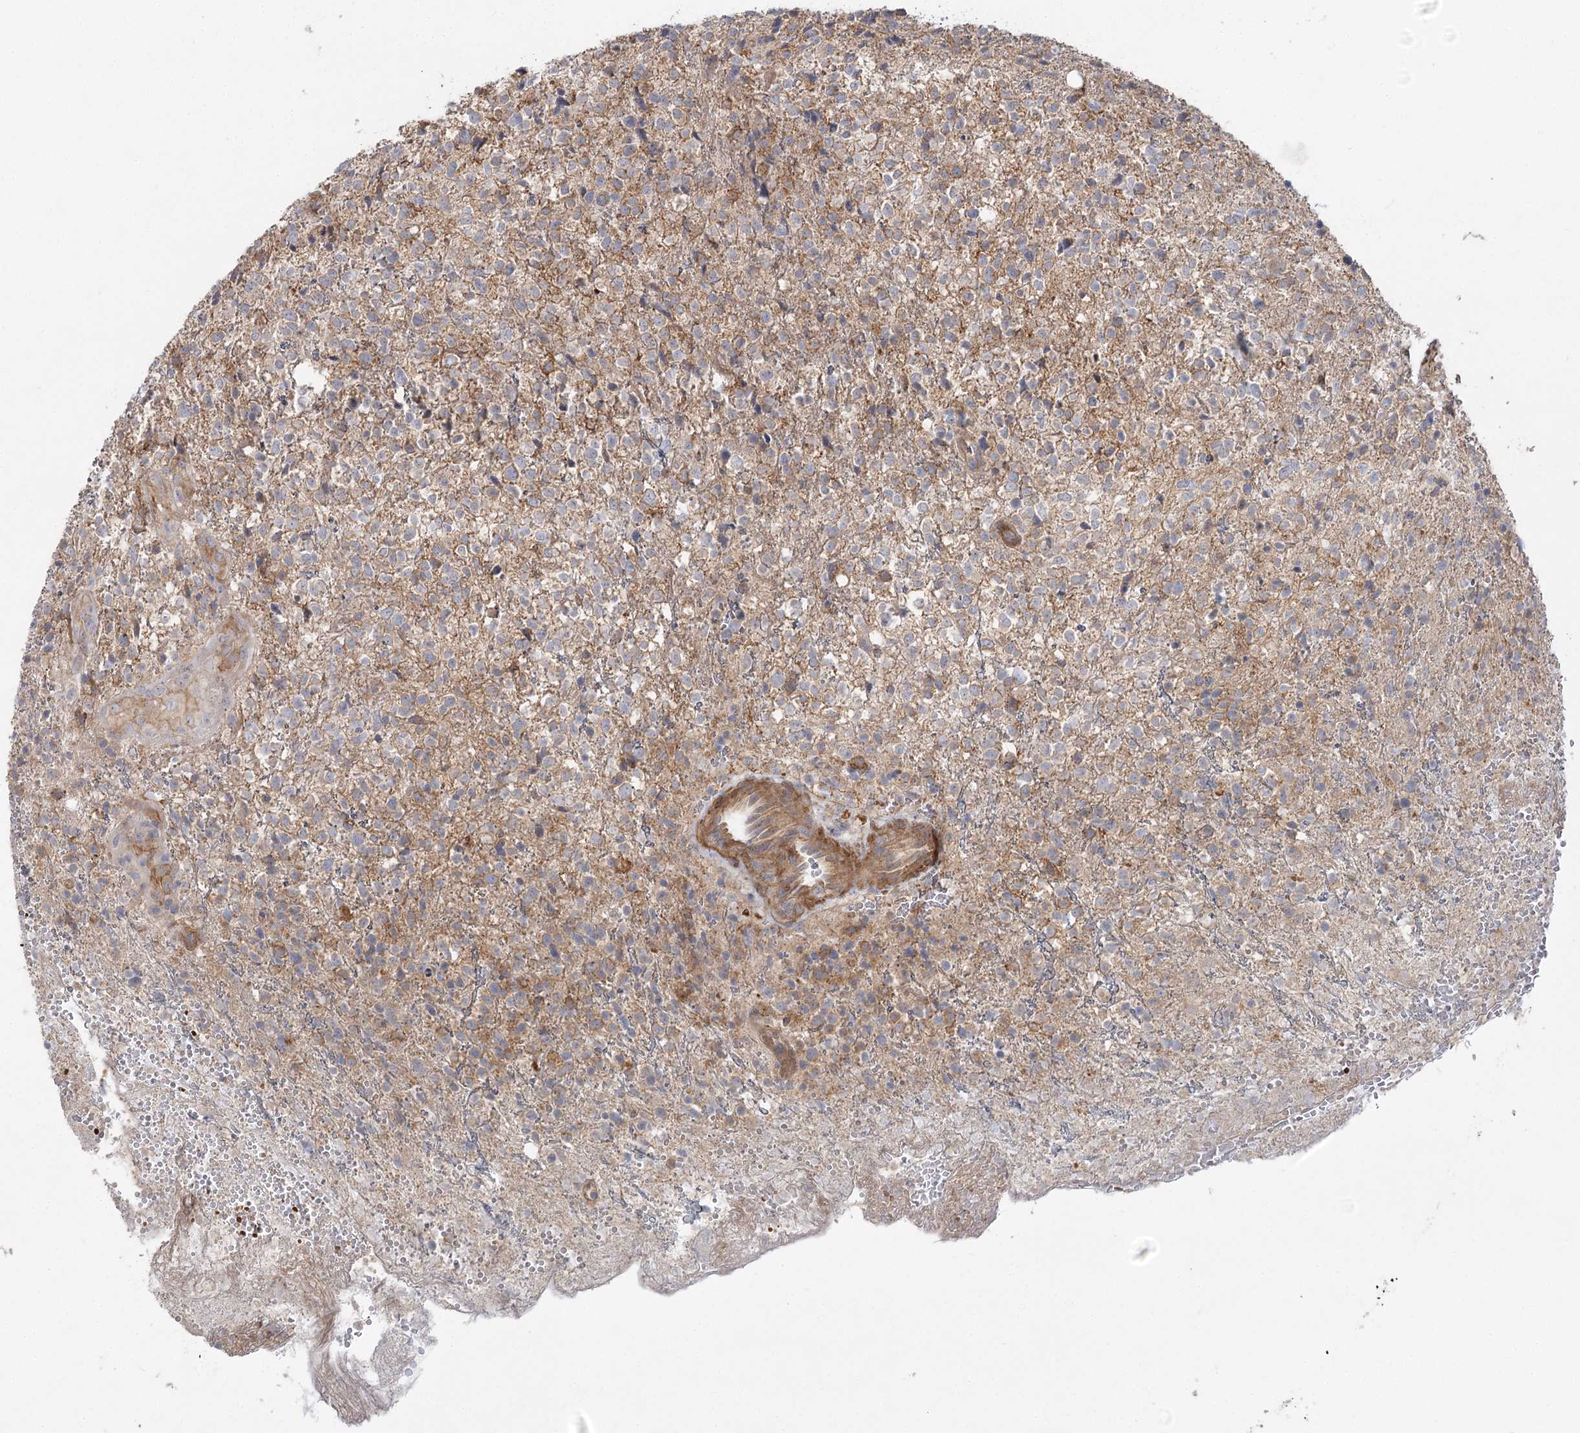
{"staining": {"intensity": "moderate", "quantity": "25%-75%", "location": "cytoplasmic/membranous"}, "tissue": "glioma", "cell_type": "Tumor cells", "image_type": "cancer", "snomed": [{"axis": "morphology", "description": "Glioma, malignant, High grade"}, {"axis": "topography", "description": "Brain"}], "caption": "Protein expression analysis of human glioma reveals moderate cytoplasmic/membranous staining in about 25%-75% of tumor cells. The protein is shown in brown color, while the nuclei are stained blue.", "gene": "KIAA0825", "patient": {"sex": "male", "age": 56}}